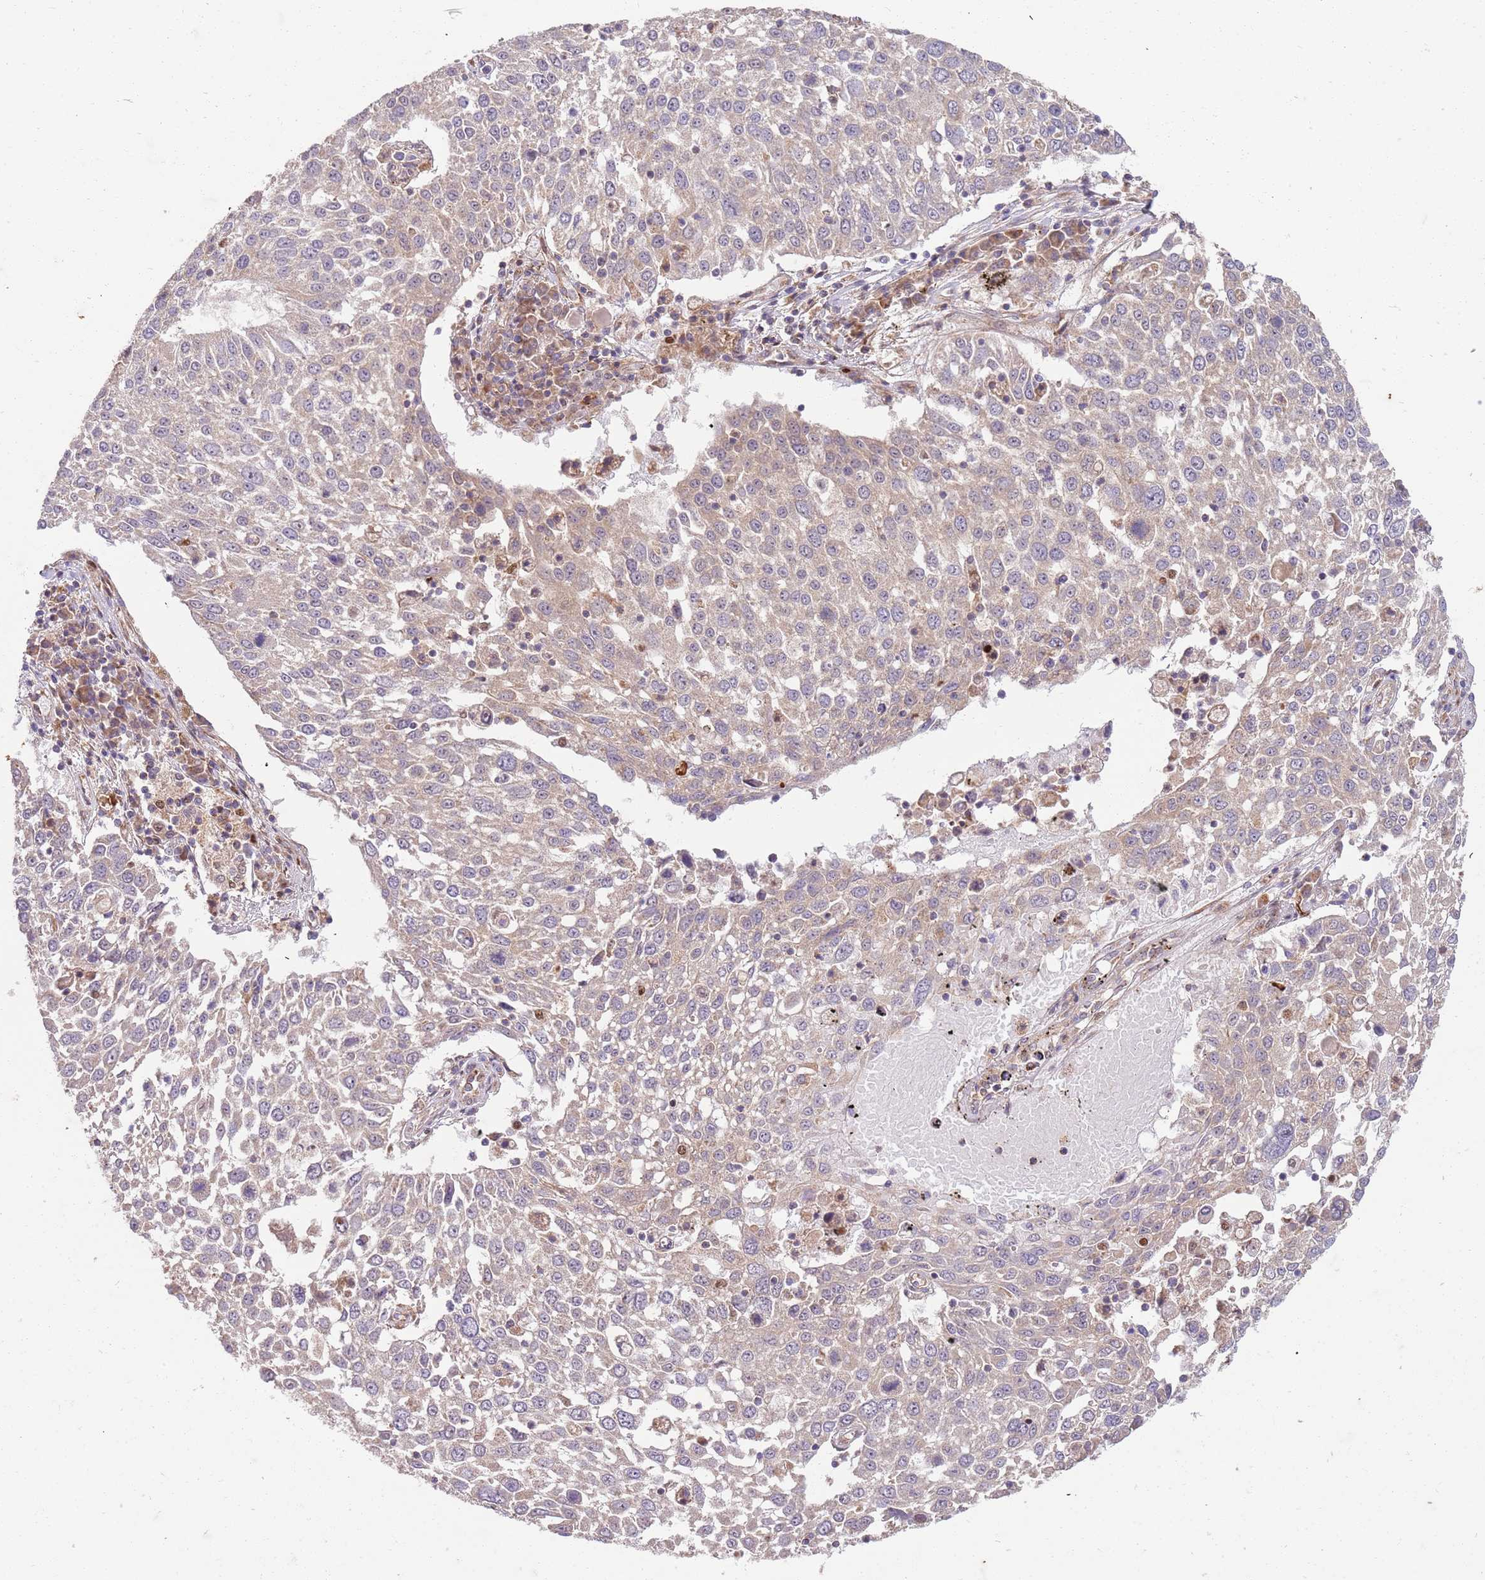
{"staining": {"intensity": "weak", "quantity": "<25%", "location": "cytoplasmic/membranous"}, "tissue": "lung cancer", "cell_type": "Tumor cells", "image_type": "cancer", "snomed": [{"axis": "morphology", "description": "Squamous cell carcinoma, NOS"}, {"axis": "topography", "description": "Lung"}], "caption": "Tumor cells show no significant expression in lung cancer (squamous cell carcinoma).", "gene": "OSBP", "patient": {"sex": "male", "age": 65}}